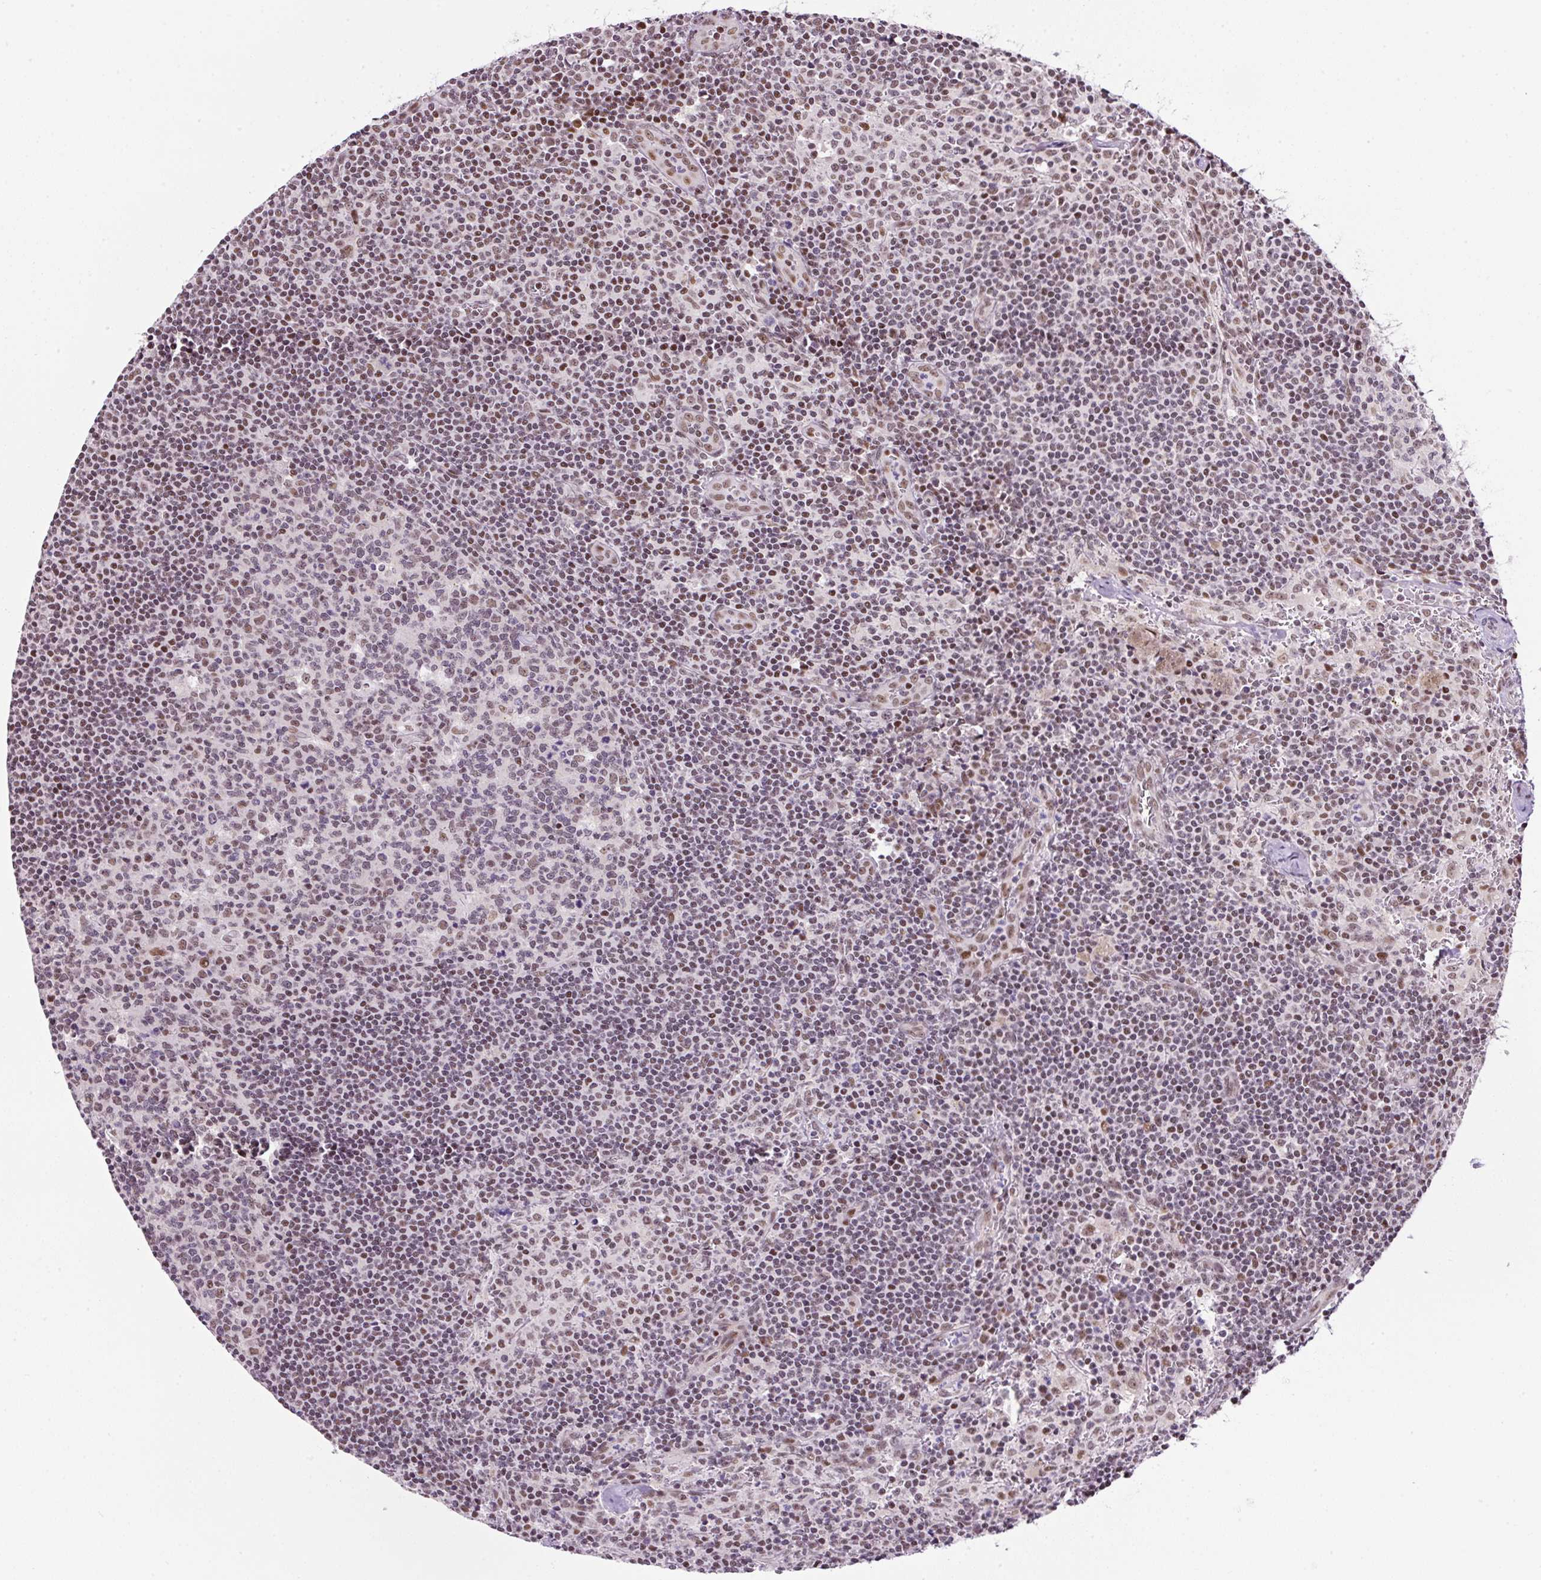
{"staining": {"intensity": "weak", "quantity": "25%-75%", "location": "nuclear"}, "tissue": "lymph node", "cell_type": "Germinal center cells", "image_type": "normal", "snomed": [{"axis": "morphology", "description": "Normal tissue, NOS"}, {"axis": "topography", "description": "Lymph node"}], "caption": "Lymph node stained for a protein (brown) shows weak nuclear positive staining in about 25%-75% of germinal center cells.", "gene": "TAF1A", "patient": {"sex": "female", "age": 45}}